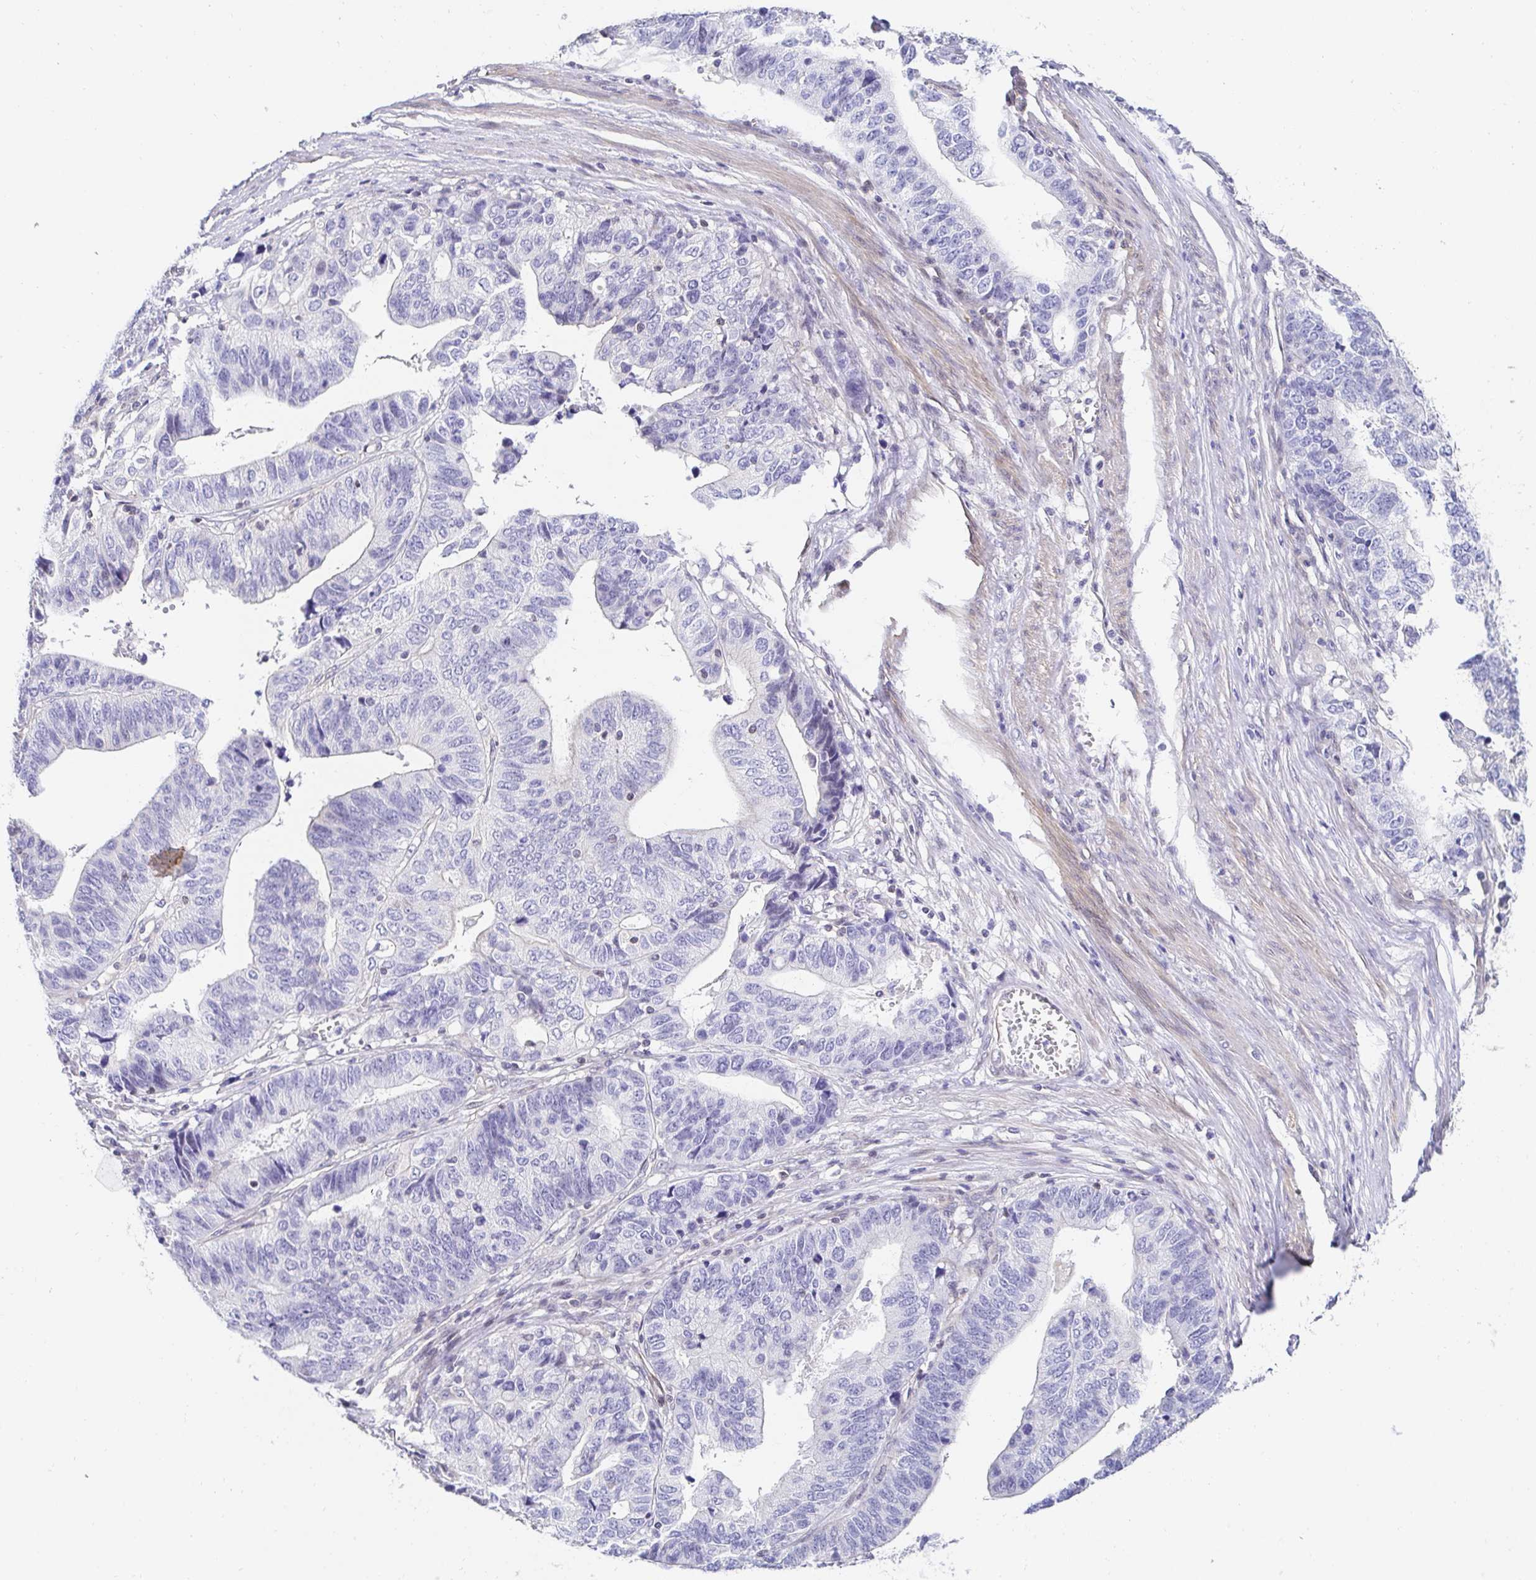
{"staining": {"intensity": "negative", "quantity": "none", "location": "none"}, "tissue": "stomach cancer", "cell_type": "Tumor cells", "image_type": "cancer", "snomed": [{"axis": "morphology", "description": "Adenocarcinoma, NOS"}, {"axis": "topography", "description": "Stomach, upper"}], "caption": "IHC histopathology image of neoplastic tissue: human stomach cancer (adenocarcinoma) stained with DAB displays no significant protein expression in tumor cells.", "gene": "AKAP14", "patient": {"sex": "female", "age": 67}}